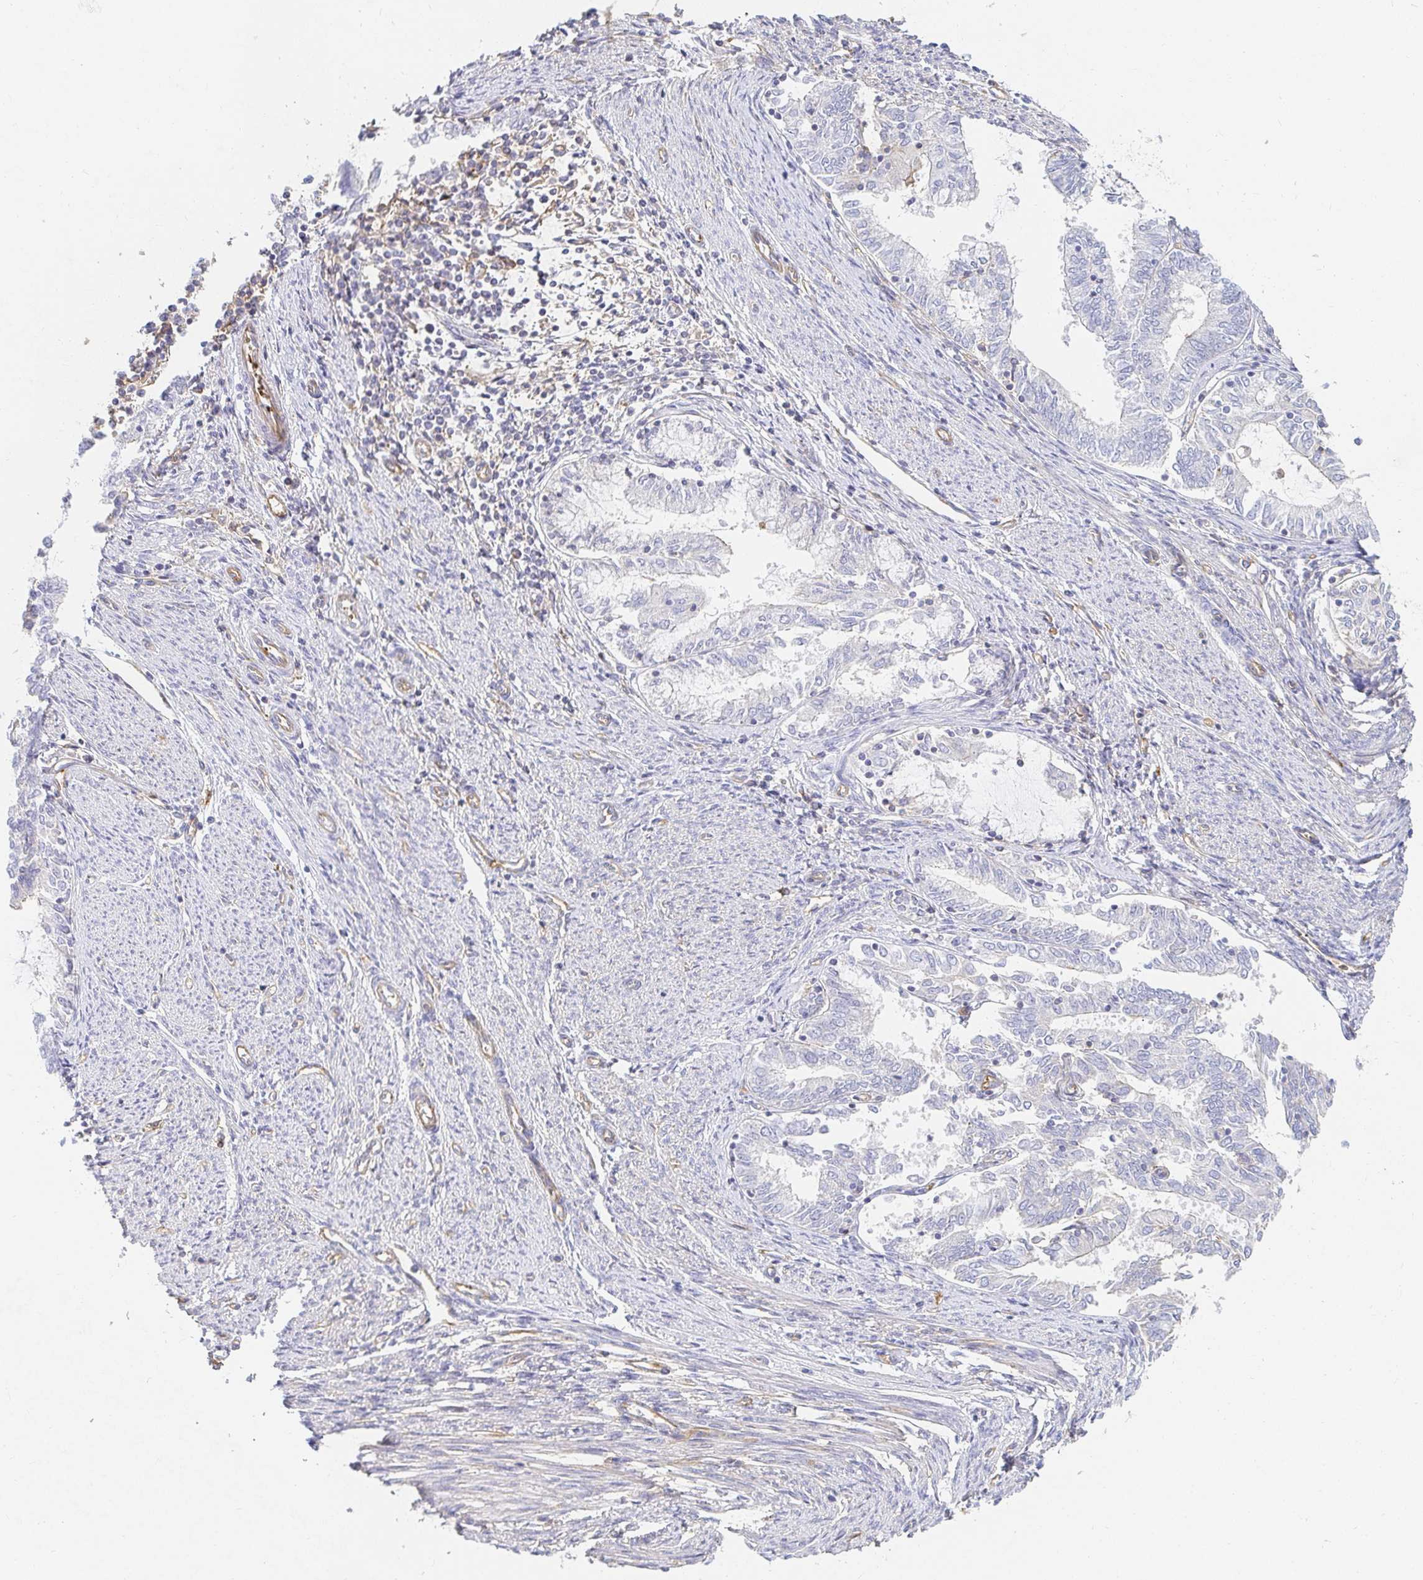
{"staining": {"intensity": "negative", "quantity": "none", "location": "none"}, "tissue": "endometrial cancer", "cell_type": "Tumor cells", "image_type": "cancer", "snomed": [{"axis": "morphology", "description": "Adenocarcinoma, NOS"}, {"axis": "topography", "description": "Endometrium"}], "caption": "This is an IHC photomicrograph of human endometrial adenocarcinoma. There is no expression in tumor cells.", "gene": "TSPAN19", "patient": {"sex": "female", "age": 79}}